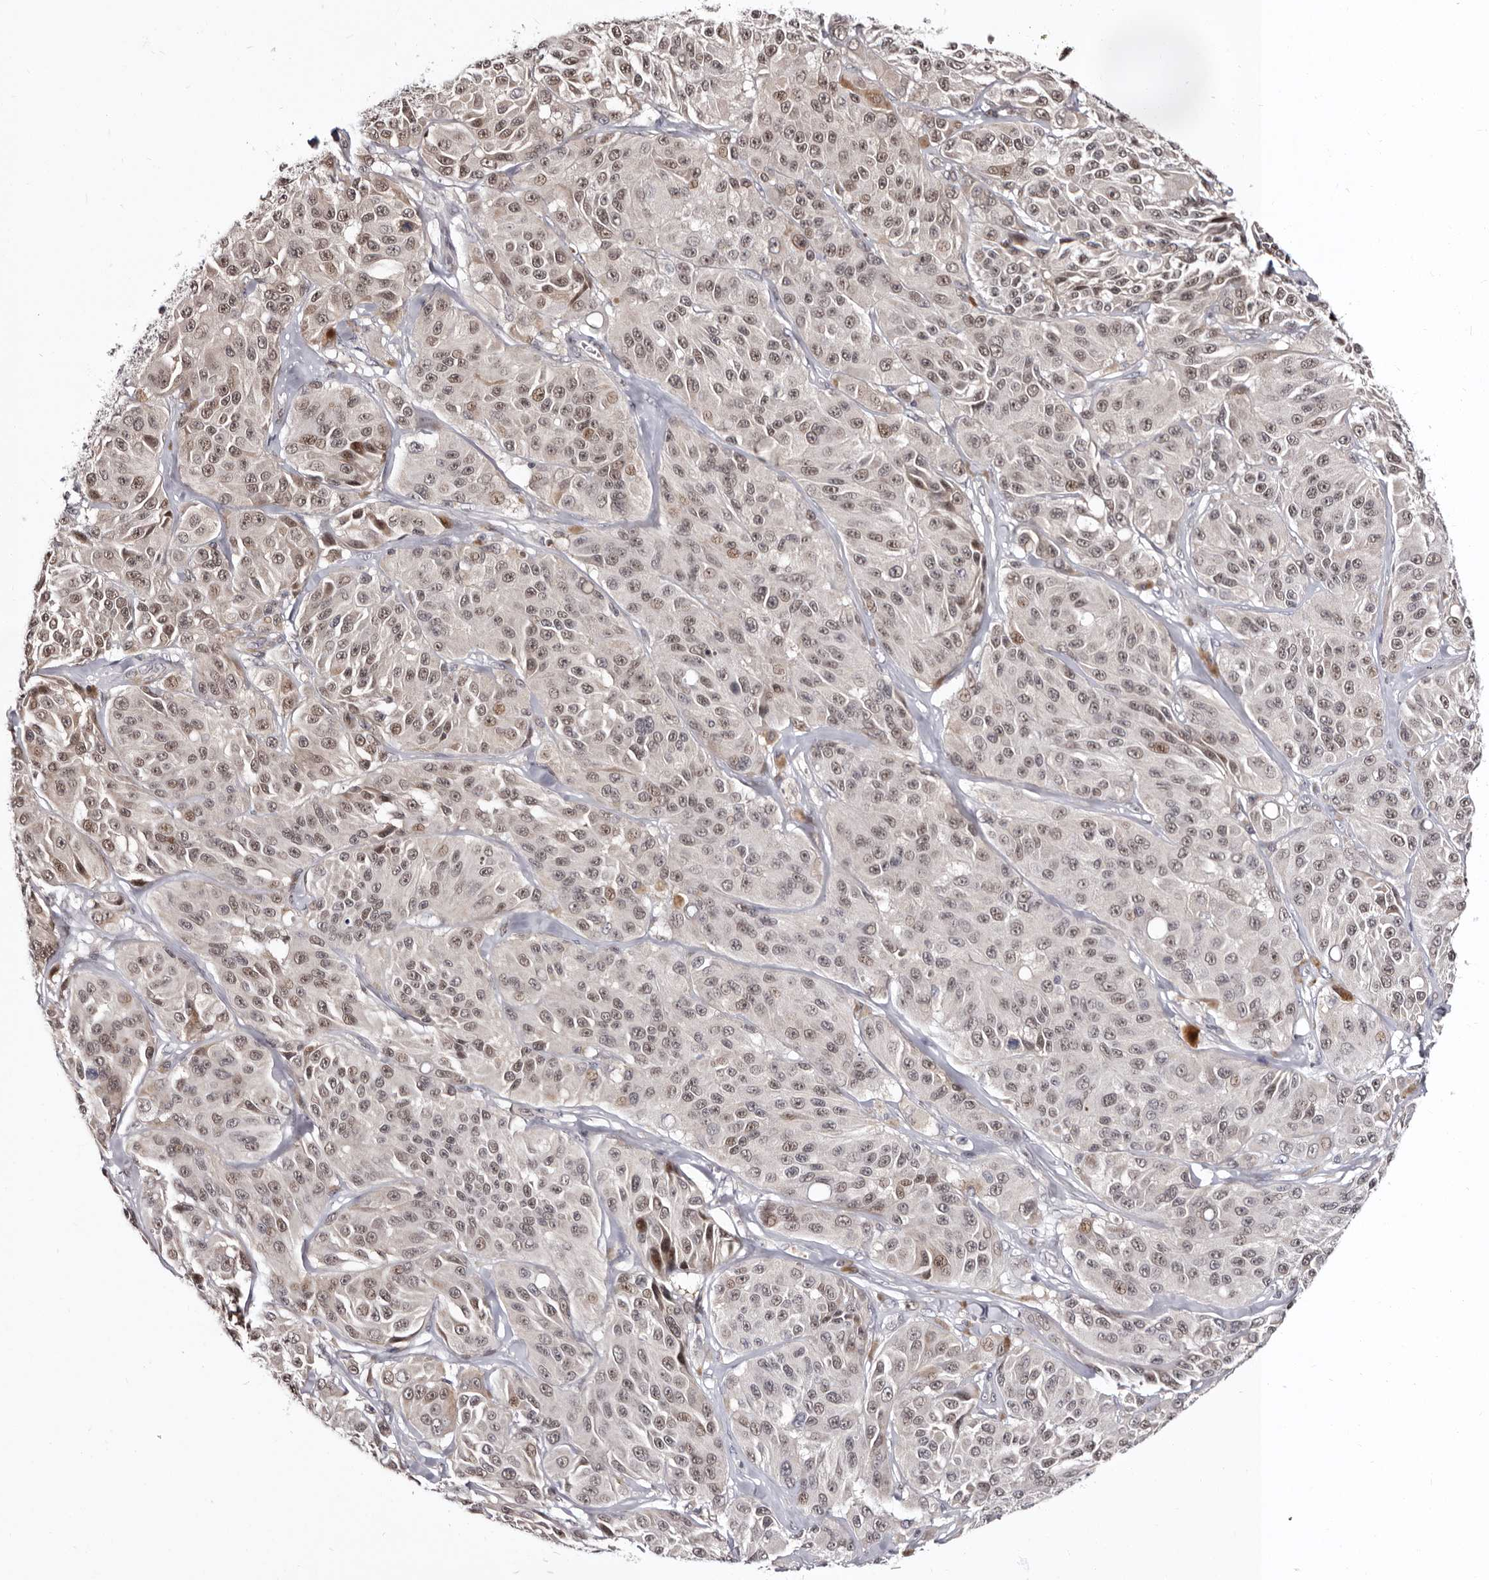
{"staining": {"intensity": "weak", "quantity": "25%-75%", "location": "nuclear"}, "tissue": "melanoma", "cell_type": "Tumor cells", "image_type": "cancer", "snomed": [{"axis": "morphology", "description": "Malignant melanoma, NOS"}, {"axis": "topography", "description": "Skin"}], "caption": "Protein staining by immunohistochemistry reveals weak nuclear expression in approximately 25%-75% of tumor cells in malignant melanoma.", "gene": "PHF20L1", "patient": {"sex": "male", "age": 84}}